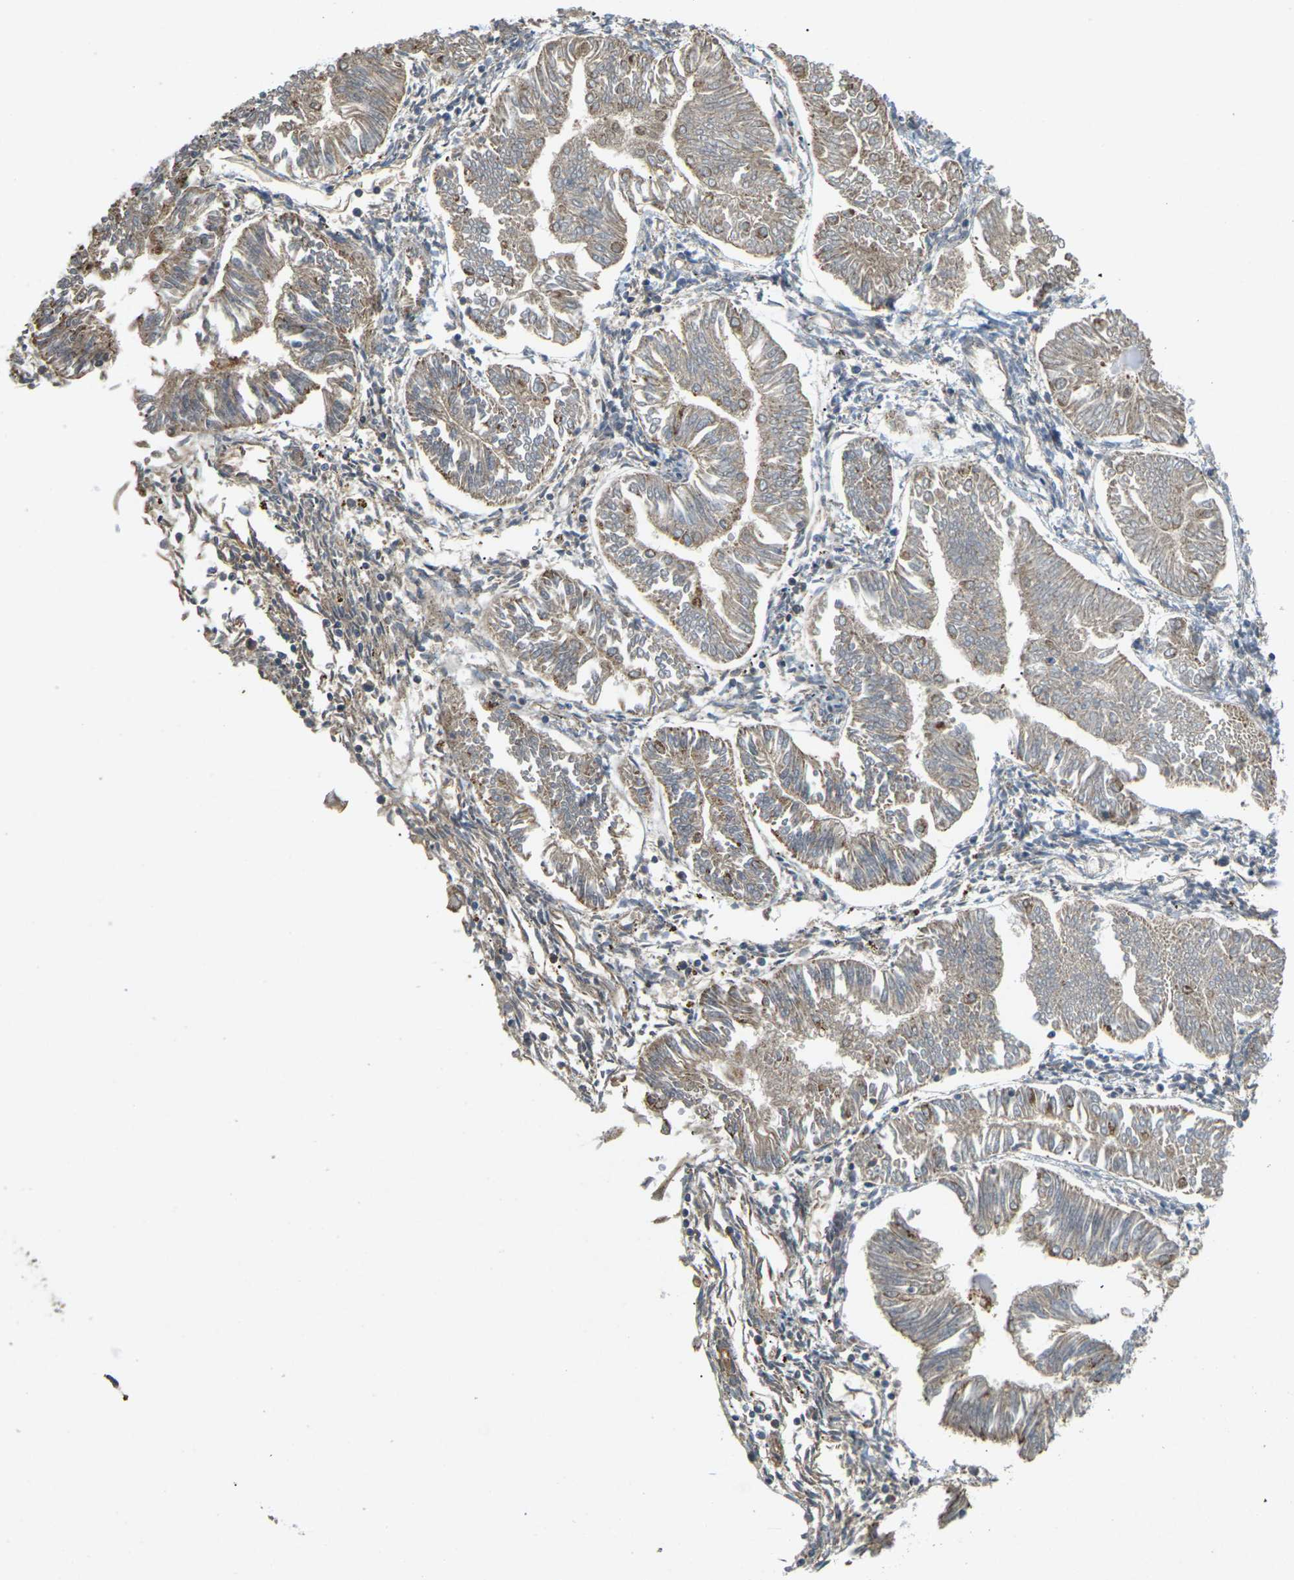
{"staining": {"intensity": "moderate", "quantity": ">75%", "location": "cytoplasmic/membranous"}, "tissue": "endometrial cancer", "cell_type": "Tumor cells", "image_type": "cancer", "snomed": [{"axis": "morphology", "description": "Adenocarcinoma, NOS"}, {"axis": "topography", "description": "Endometrium"}], "caption": "This histopathology image displays immunohistochemistry (IHC) staining of endometrial adenocarcinoma, with medium moderate cytoplasmic/membranous positivity in about >75% of tumor cells.", "gene": "KSR1", "patient": {"sex": "female", "age": 53}}